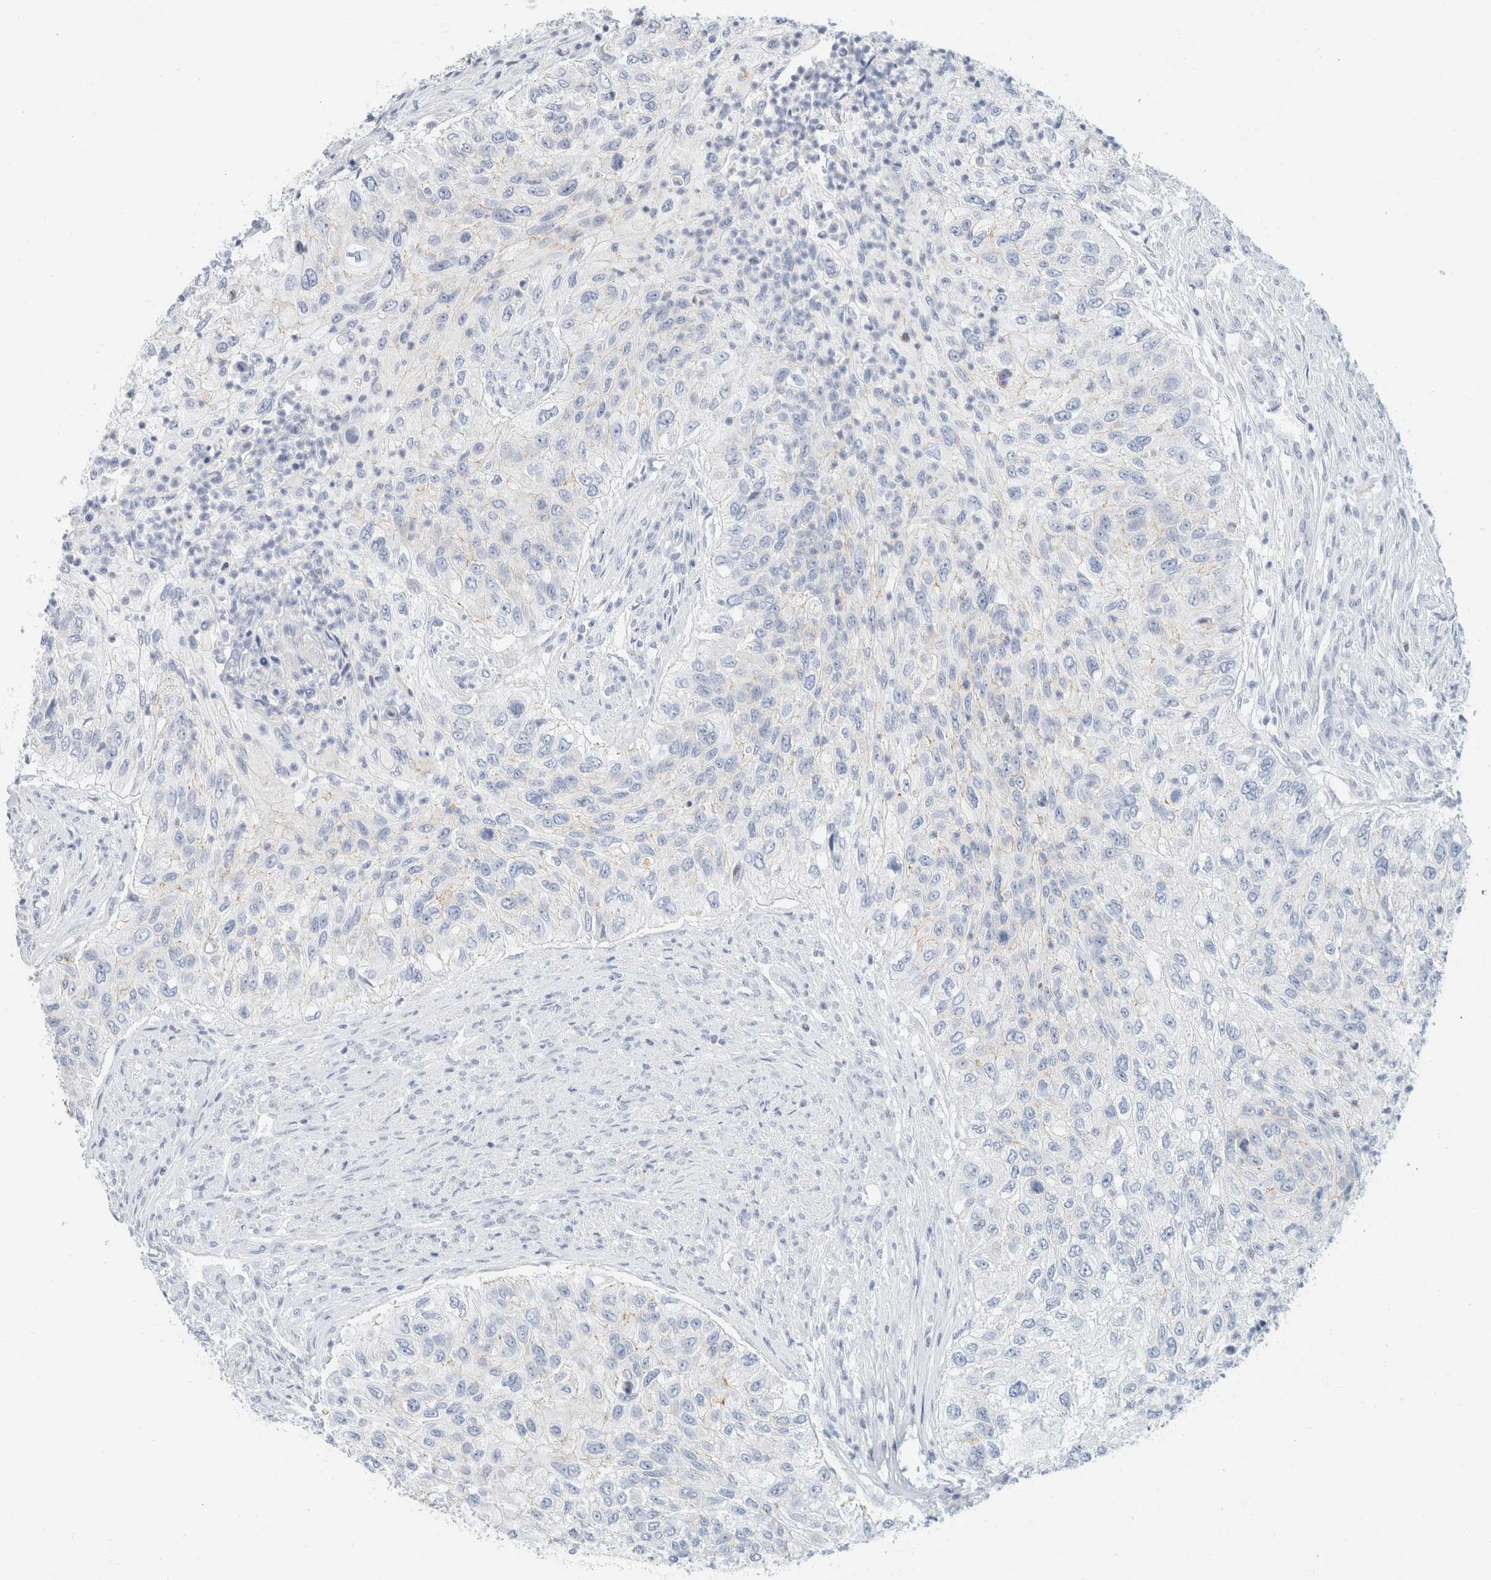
{"staining": {"intensity": "negative", "quantity": "none", "location": "none"}, "tissue": "urothelial cancer", "cell_type": "Tumor cells", "image_type": "cancer", "snomed": [{"axis": "morphology", "description": "Urothelial carcinoma, High grade"}, {"axis": "topography", "description": "Urinary bladder"}], "caption": "Immunohistochemistry (IHC) photomicrograph of neoplastic tissue: urothelial cancer stained with DAB shows no significant protein expression in tumor cells.", "gene": "KRT20", "patient": {"sex": "female", "age": 60}}